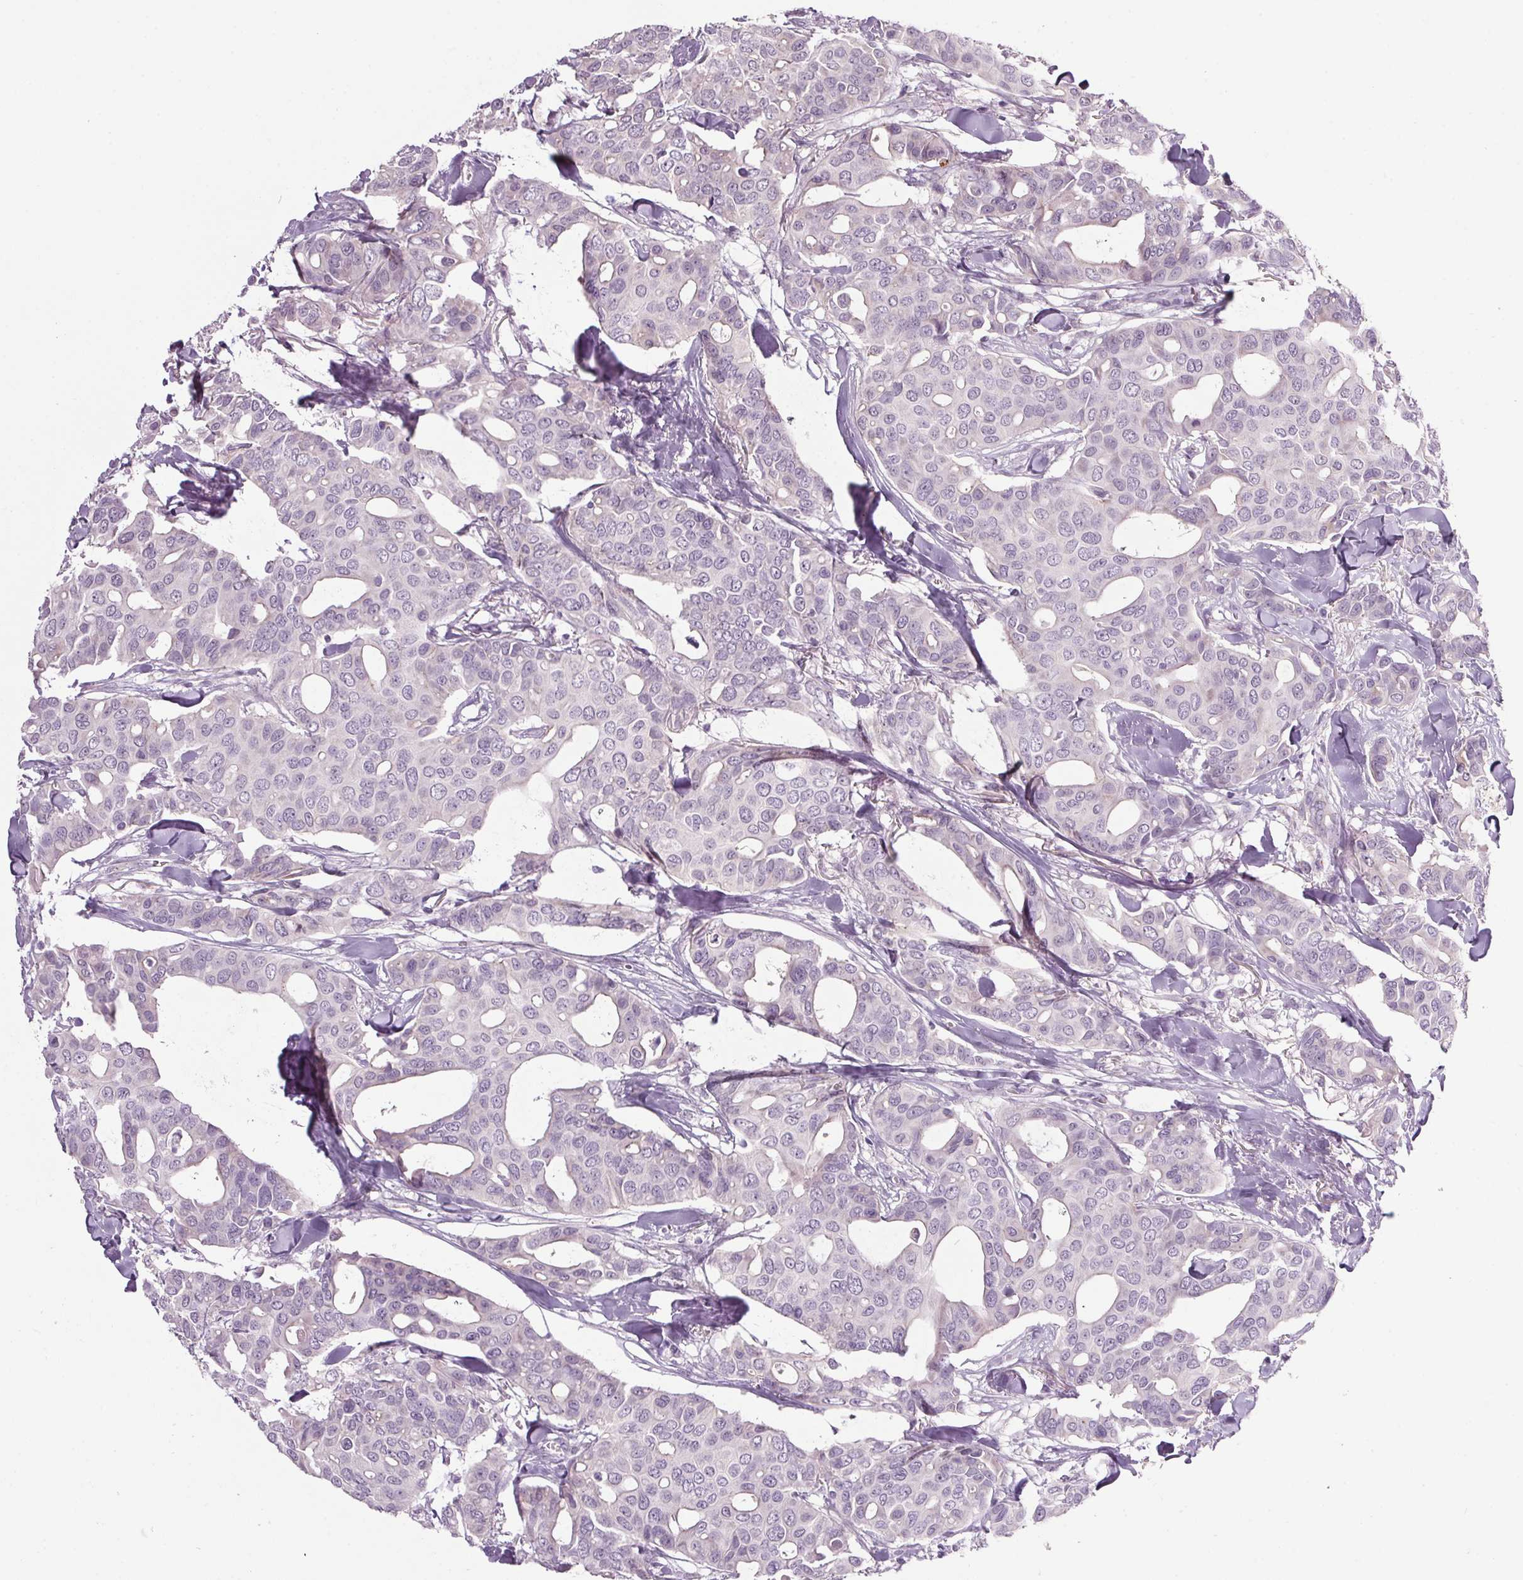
{"staining": {"intensity": "negative", "quantity": "none", "location": "none"}, "tissue": "breast cancer", "cell_type": "Tumor cells", "image_type": "cancer", "snomed": [{"axis": "morphology", "description": "Duct carcinoma"}, {"axis": "topography", "description": "Breast"}], "caption": "Tumor cells are negative for protein expression in human breast cancer.", "gene": "PPP1R1A", "patient": {"sex": "female", "age": 54}}